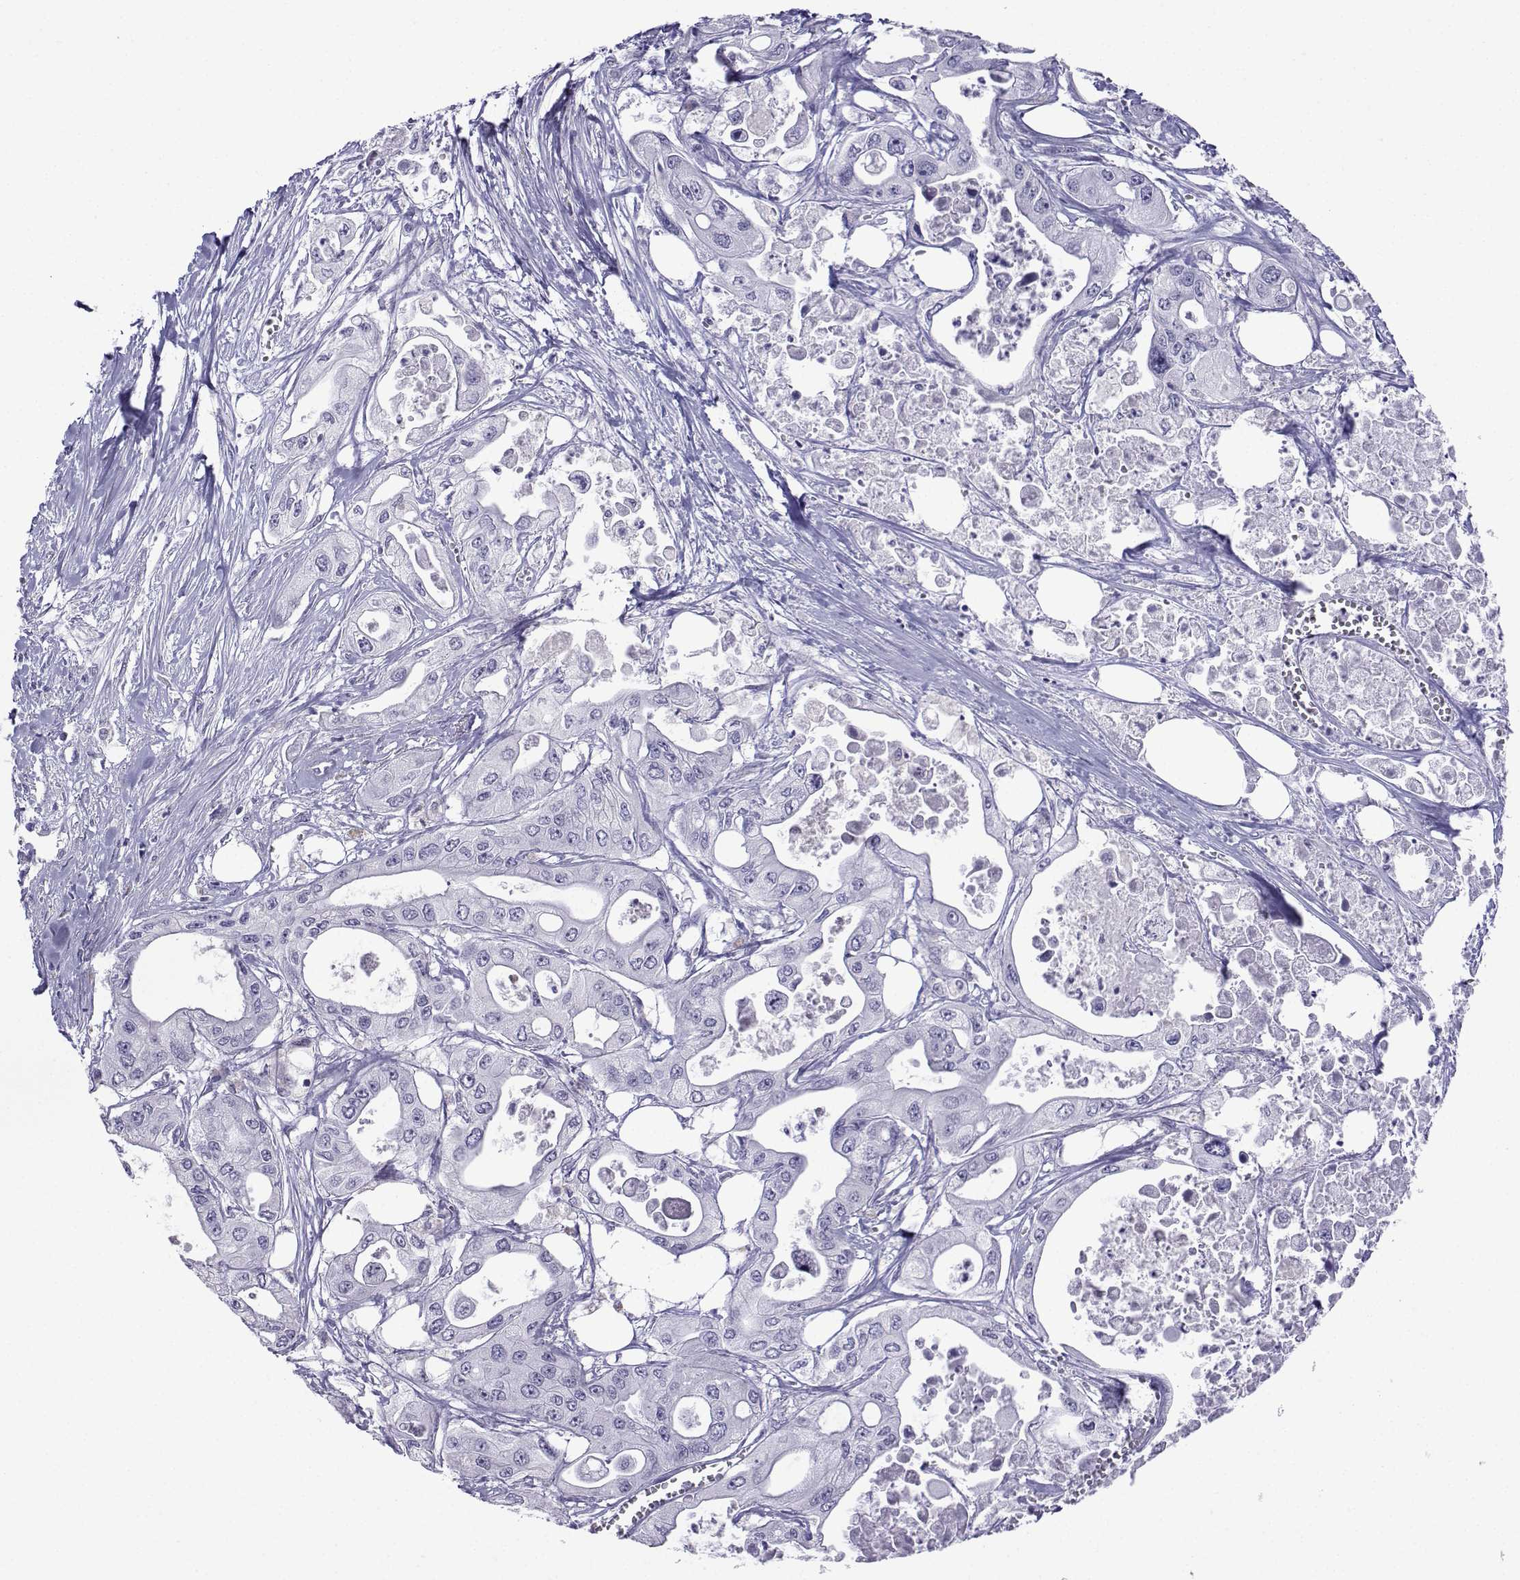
{"staining": {"intensity": "negative", "quantity": "none", "location": "none"}, "tissue": "pancreatic cancer", "cell_type": "Tumor cells", "image_type": "cancer", "snomed": [{"axis": "morphology", "description": "Adenocarcinoma, NOS"}, {"axis": "topography", "description": "Pancreas"}], "caption": "DAB (3,3'-diaminobenzidine) immunohistochemical staining of pancreatic cancer demonstrates no significant positivity in tumor cells. The staining is performed using DAB brown chromogen with nuclei counter-stained in using hematoxylin.", "gene": "CFAP70", "patient": {"sex": "male", "age": 70}}